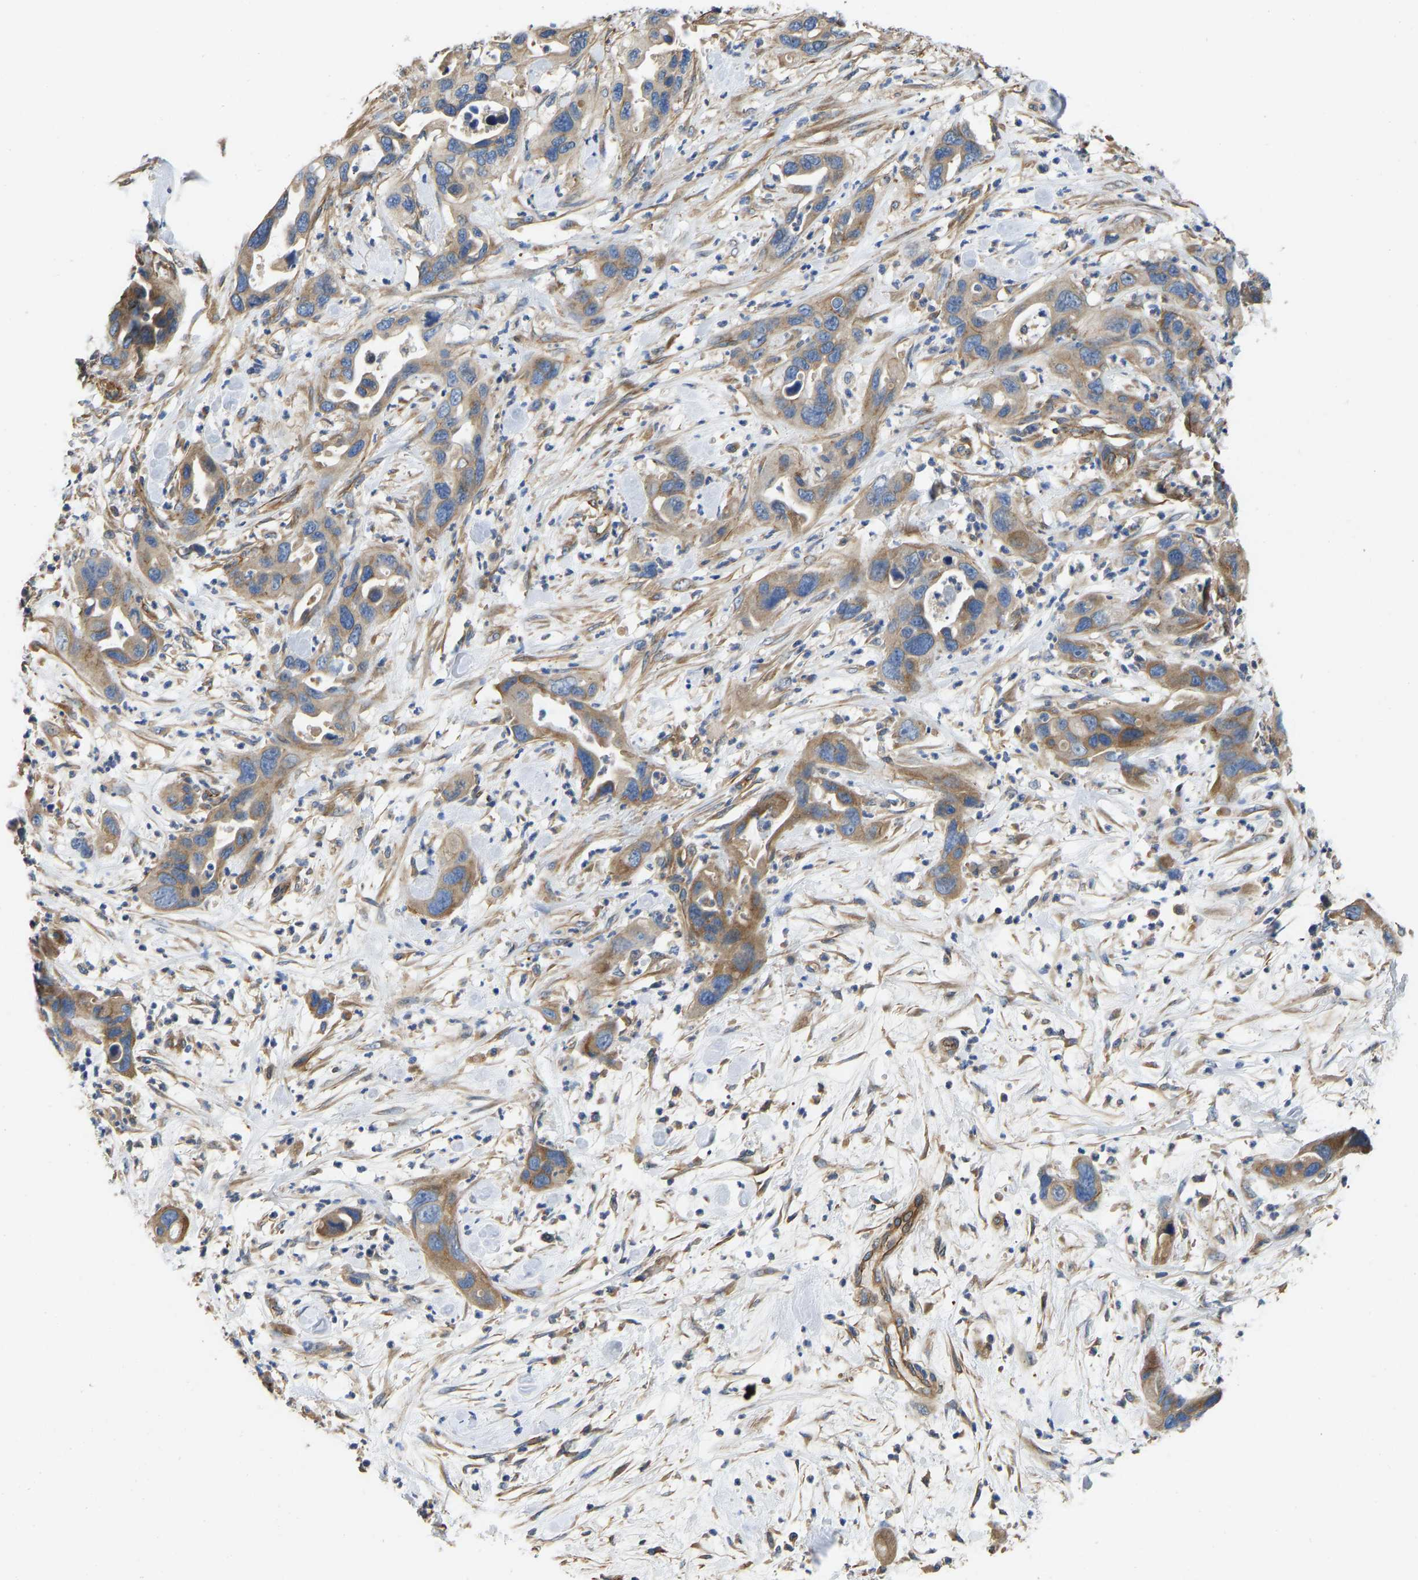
{"staining": {"intensity": "moderate", "quantity": ">75%", "location": "cytoplasmic/membranous"}, "tissue": "pancreatic cancer", "cell_type": "Tumor cells", "image_type": "cancer", "snomed": [{"axis": "morphology", "description": "Adenocarcinoma, NOS"}, {"axis": "topography", "description": "Pancreas"}], "caption": "IHC micrograph of neoplastic tissue: pancreatic cancer (adenocarcinoma) stained using IHC shows medium levels of moderate protein expression localized specifically in the cytoplasmic/membranous of tumor cells, appearing as a cytoplasmic/membranous brown color.", "gene": "ELMO2", "patient": {"sex": "female", "age": 71}}